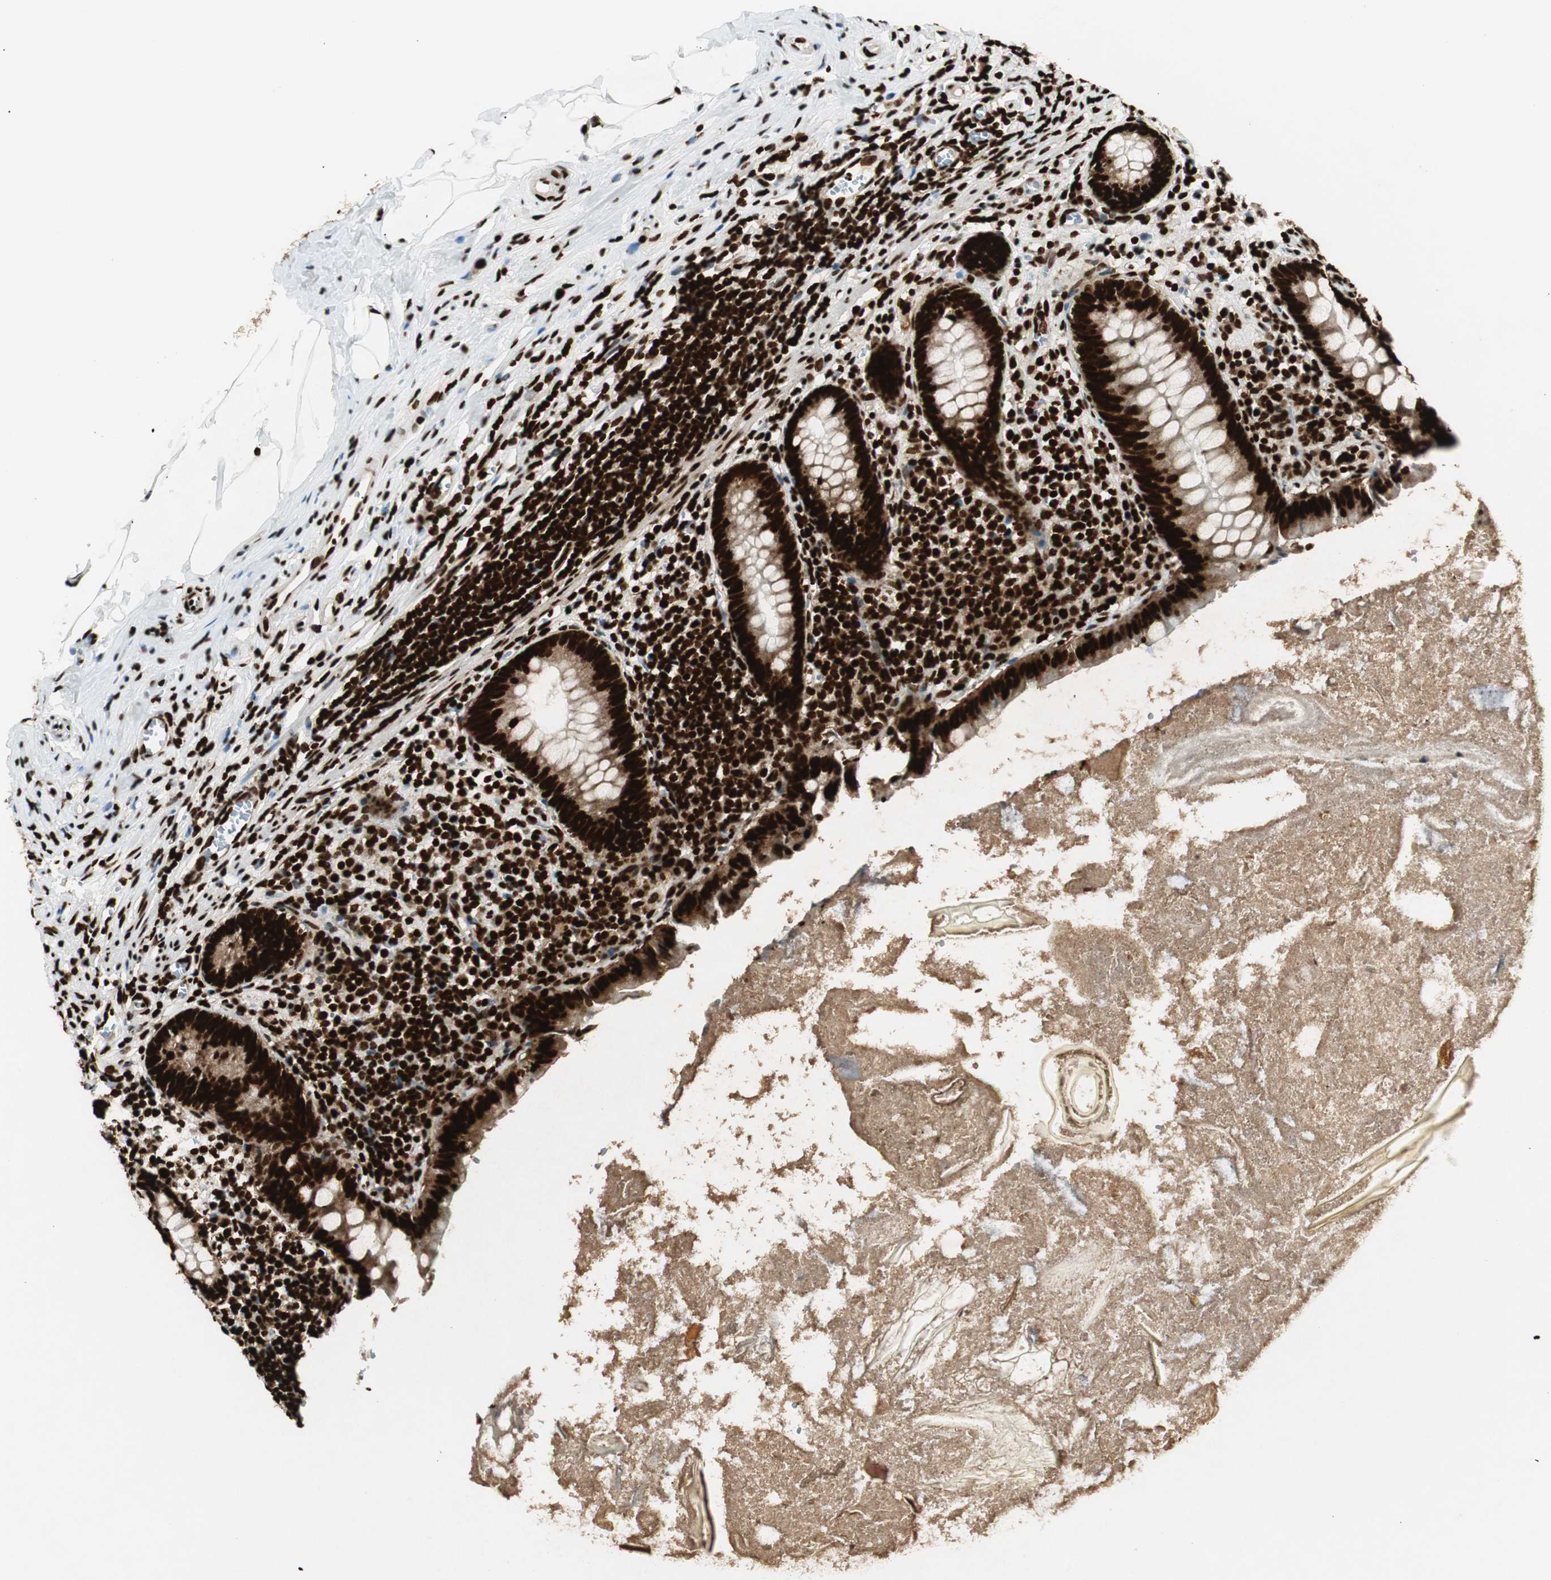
{"staining": {"intensity": "strong", "quantity": ">75%", "location": "nuclear"}, "tissue": "appendix", "cell_type": "Glandular cells", "image_type": "normal", "snomed": [{"axis": "morphology", "description": "Normal tissue, NOS"}, {"axis": "topography", "description": "Appendix"}], "caption": "Protein expression analysis of normal human appendix reveals strong nuclear positivity in about >75% of glandular cells. Using DAB (3,3'-diaminobenzidine) (brown) and hematoxylin (blue) stains, captured at high magnification using brightfield microscopy.", "gene": "EWSR1", "patient": {"sex": "male", "age": 52}}